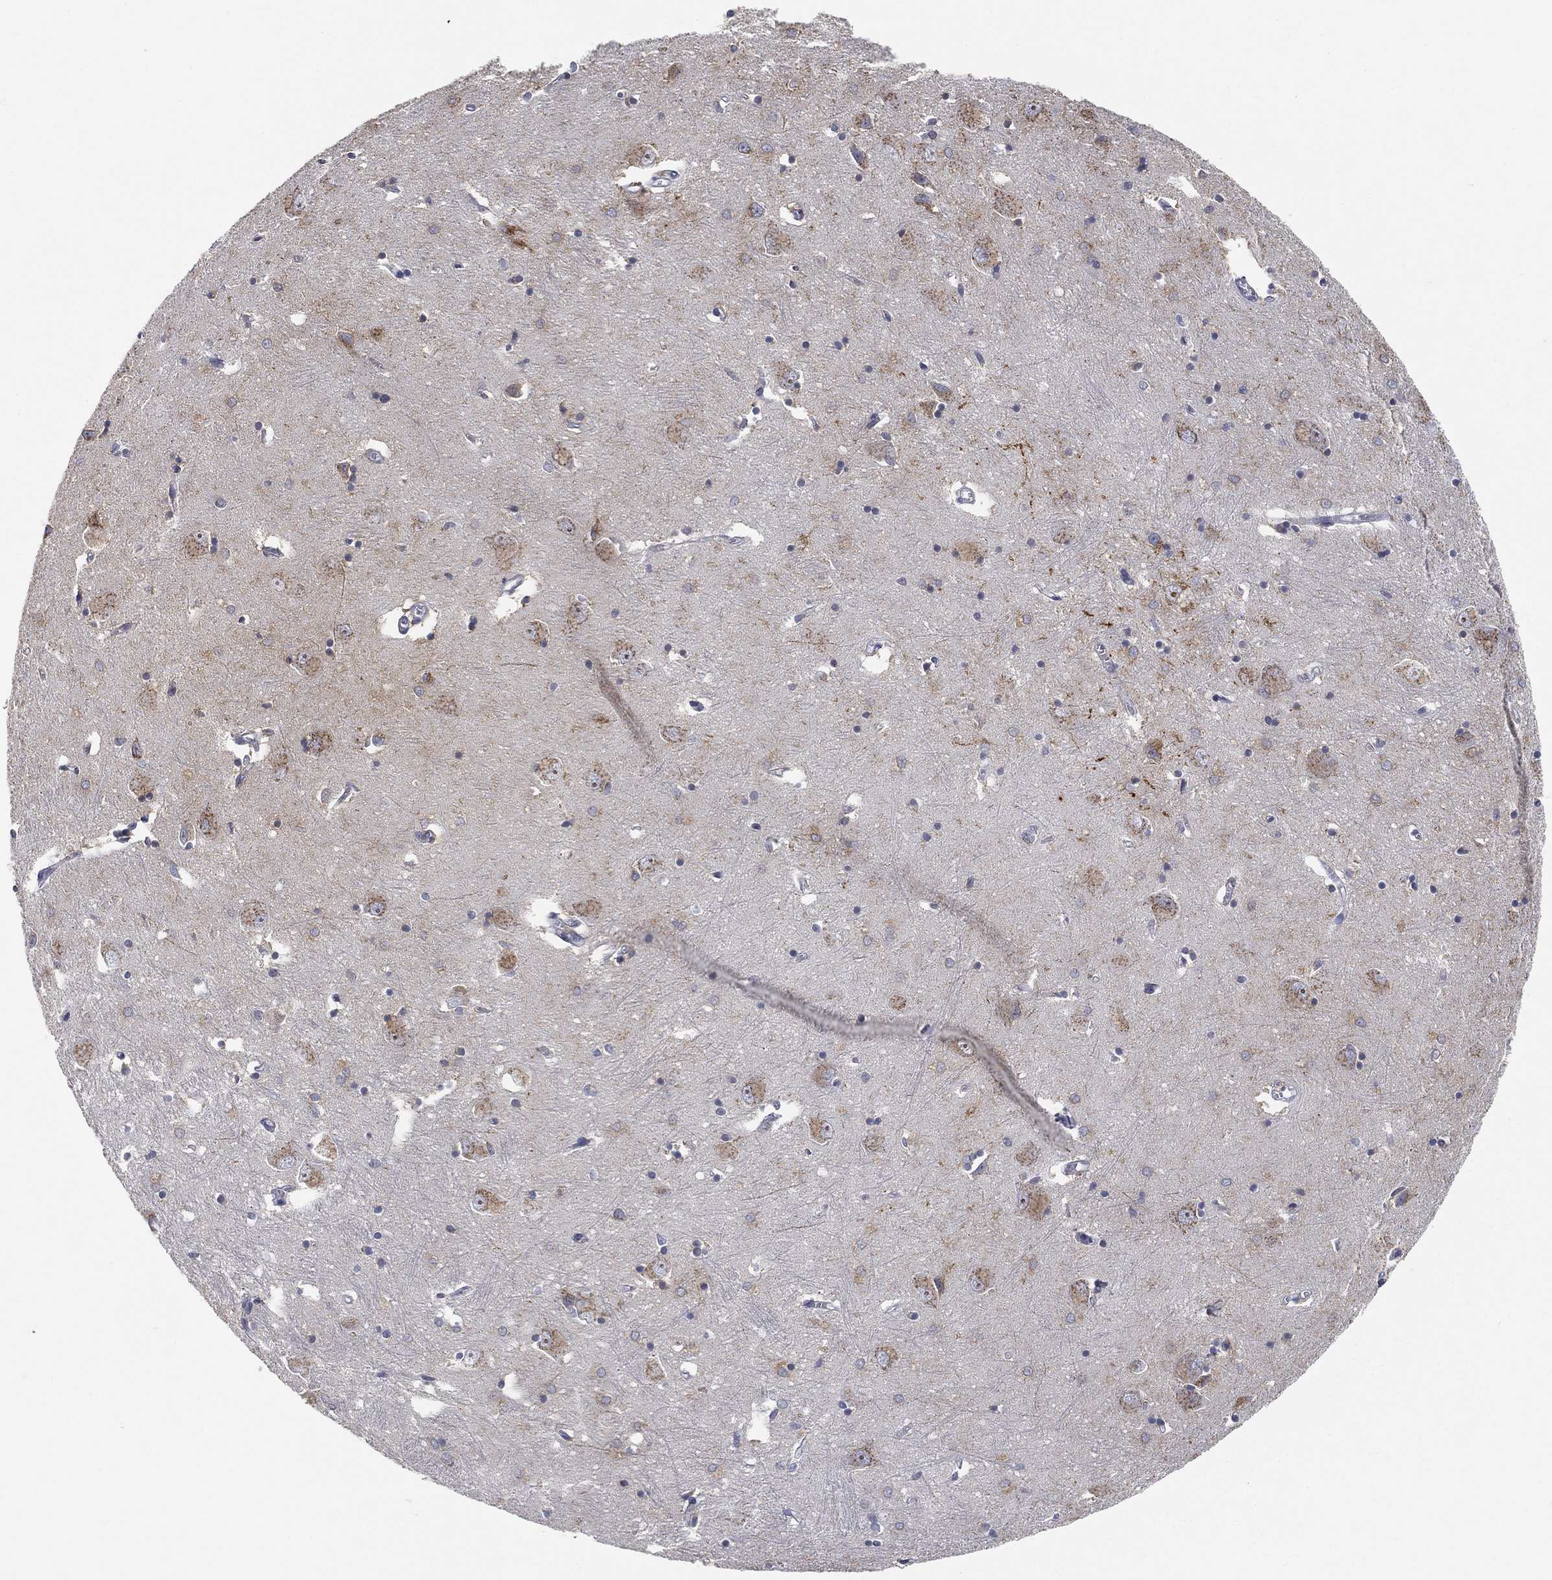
{"staining": {"intensity": "moderate", "quantity": "<25%", "location": "cytoplasmic/membranous"}, "tissue": "caudate", "cell_type": "Glial cells", "image_type": "normal", "snomed": [{"axis": "morphology", "description": "Normal tissue, NOS"}, {"axis": "topography", "description": "Lateral ventricle wall"}], "caption": "A high-resolution micrograph shows immunohistochemistry (IHC) staining of benign caudate, which reveals moderate cytoplasmic/membranous expression in approximately <25% of glial cells.", "gene": "TICAM1", "patient": {"sex": "male", "age": 54}}